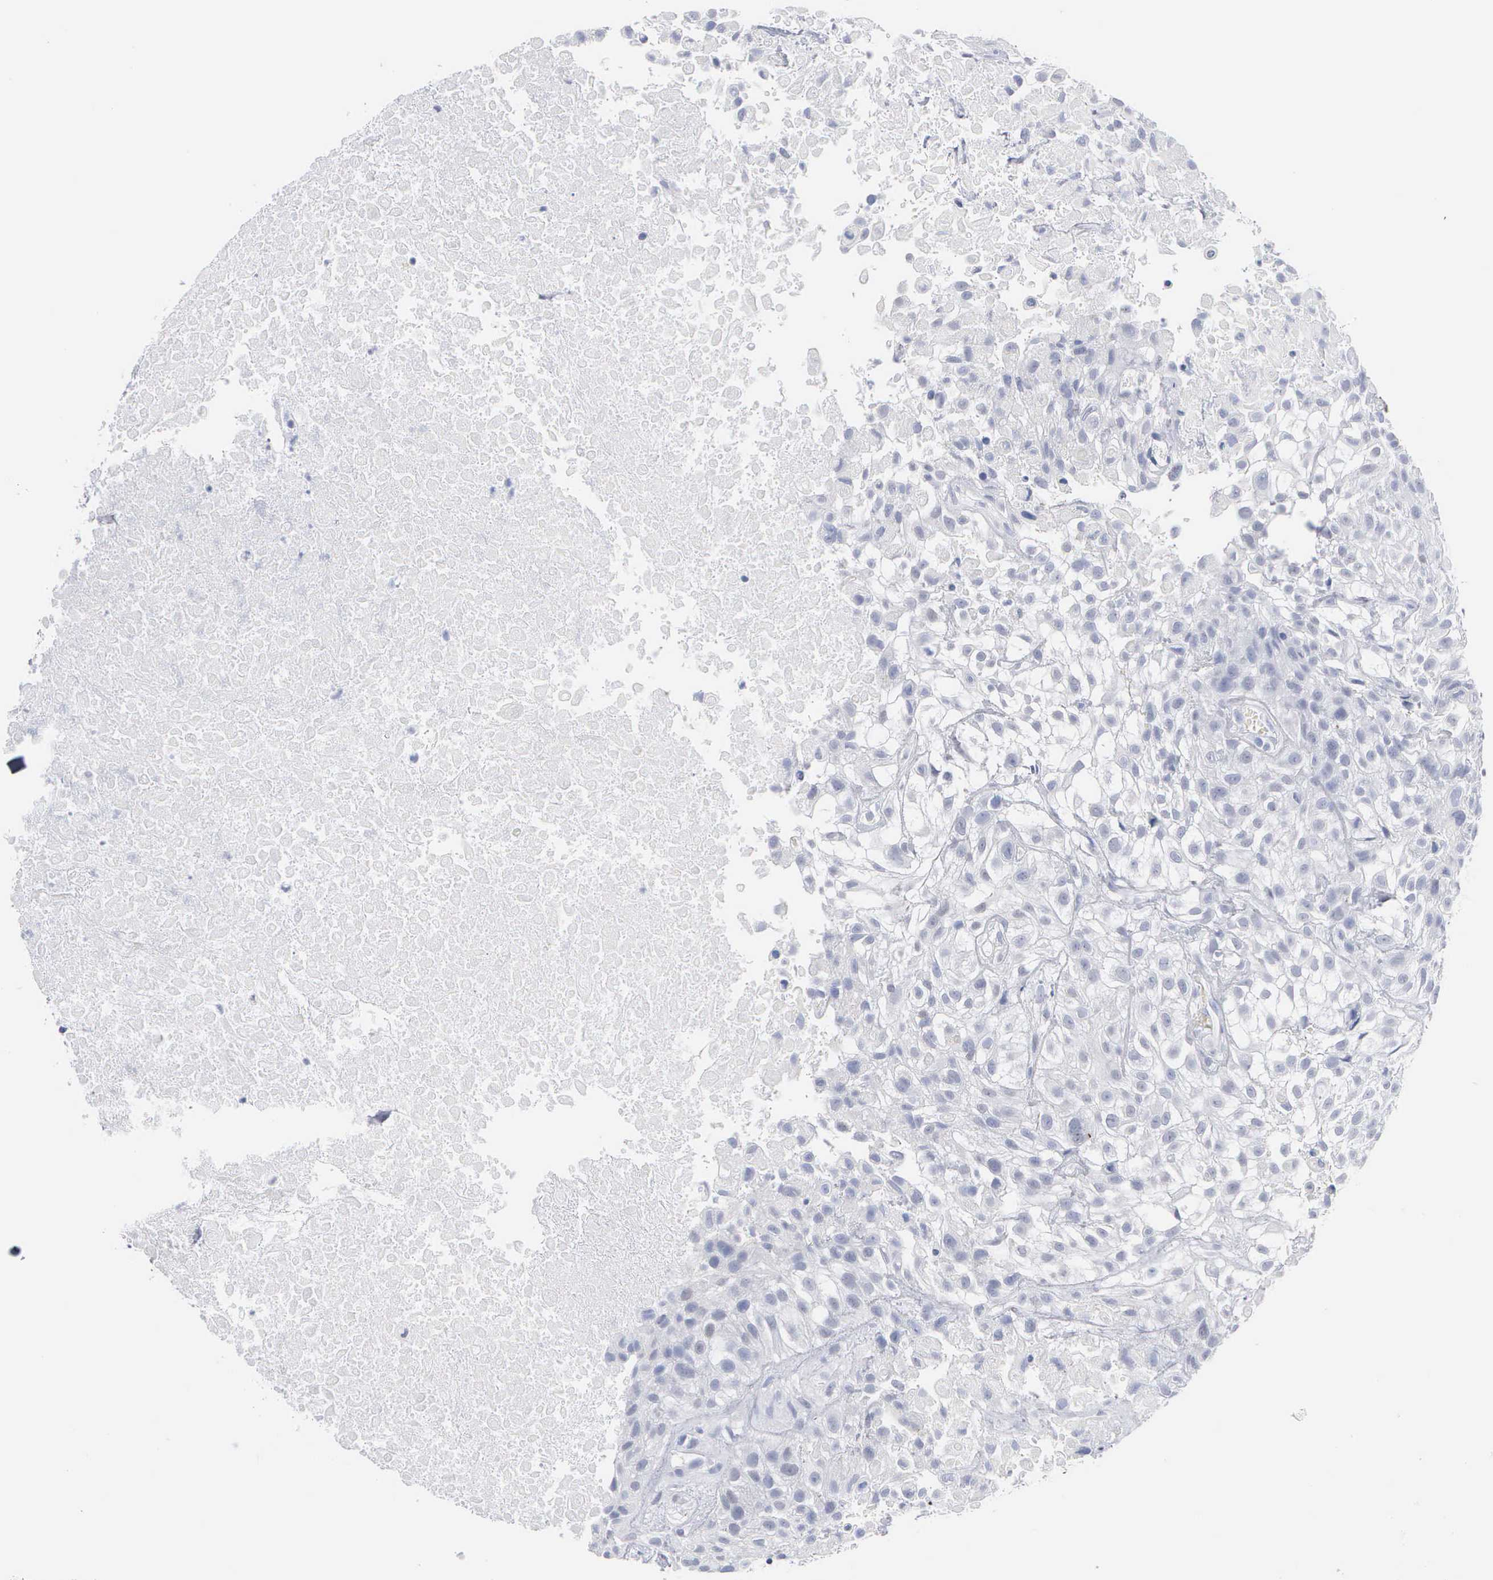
{"staining": {"intensity": "negative", "quantity": "none", "location": "none"}, "tissue": "urothelial cancer", "cell_type": "Tumor cells", "image_type": "cancer", "snomed": [{"axis": "morphology", "description": "Urothelial carcinoma, High grade"}, {"axis": "topography", "description": "Urinary bladder"}], "caption": "A photomicrograph of urothelial carcinoma (high-grade) stained for a protein shows no brown staining in tumor cells. (Stains: DAB (3,3'-diaminobenzidine) IHC with hematoxylin counter stain, Microscopy: brightfield microscopy at high magnification).", "gene": "ASPHD2", "patient": {"sex": "male", "age": 56}}